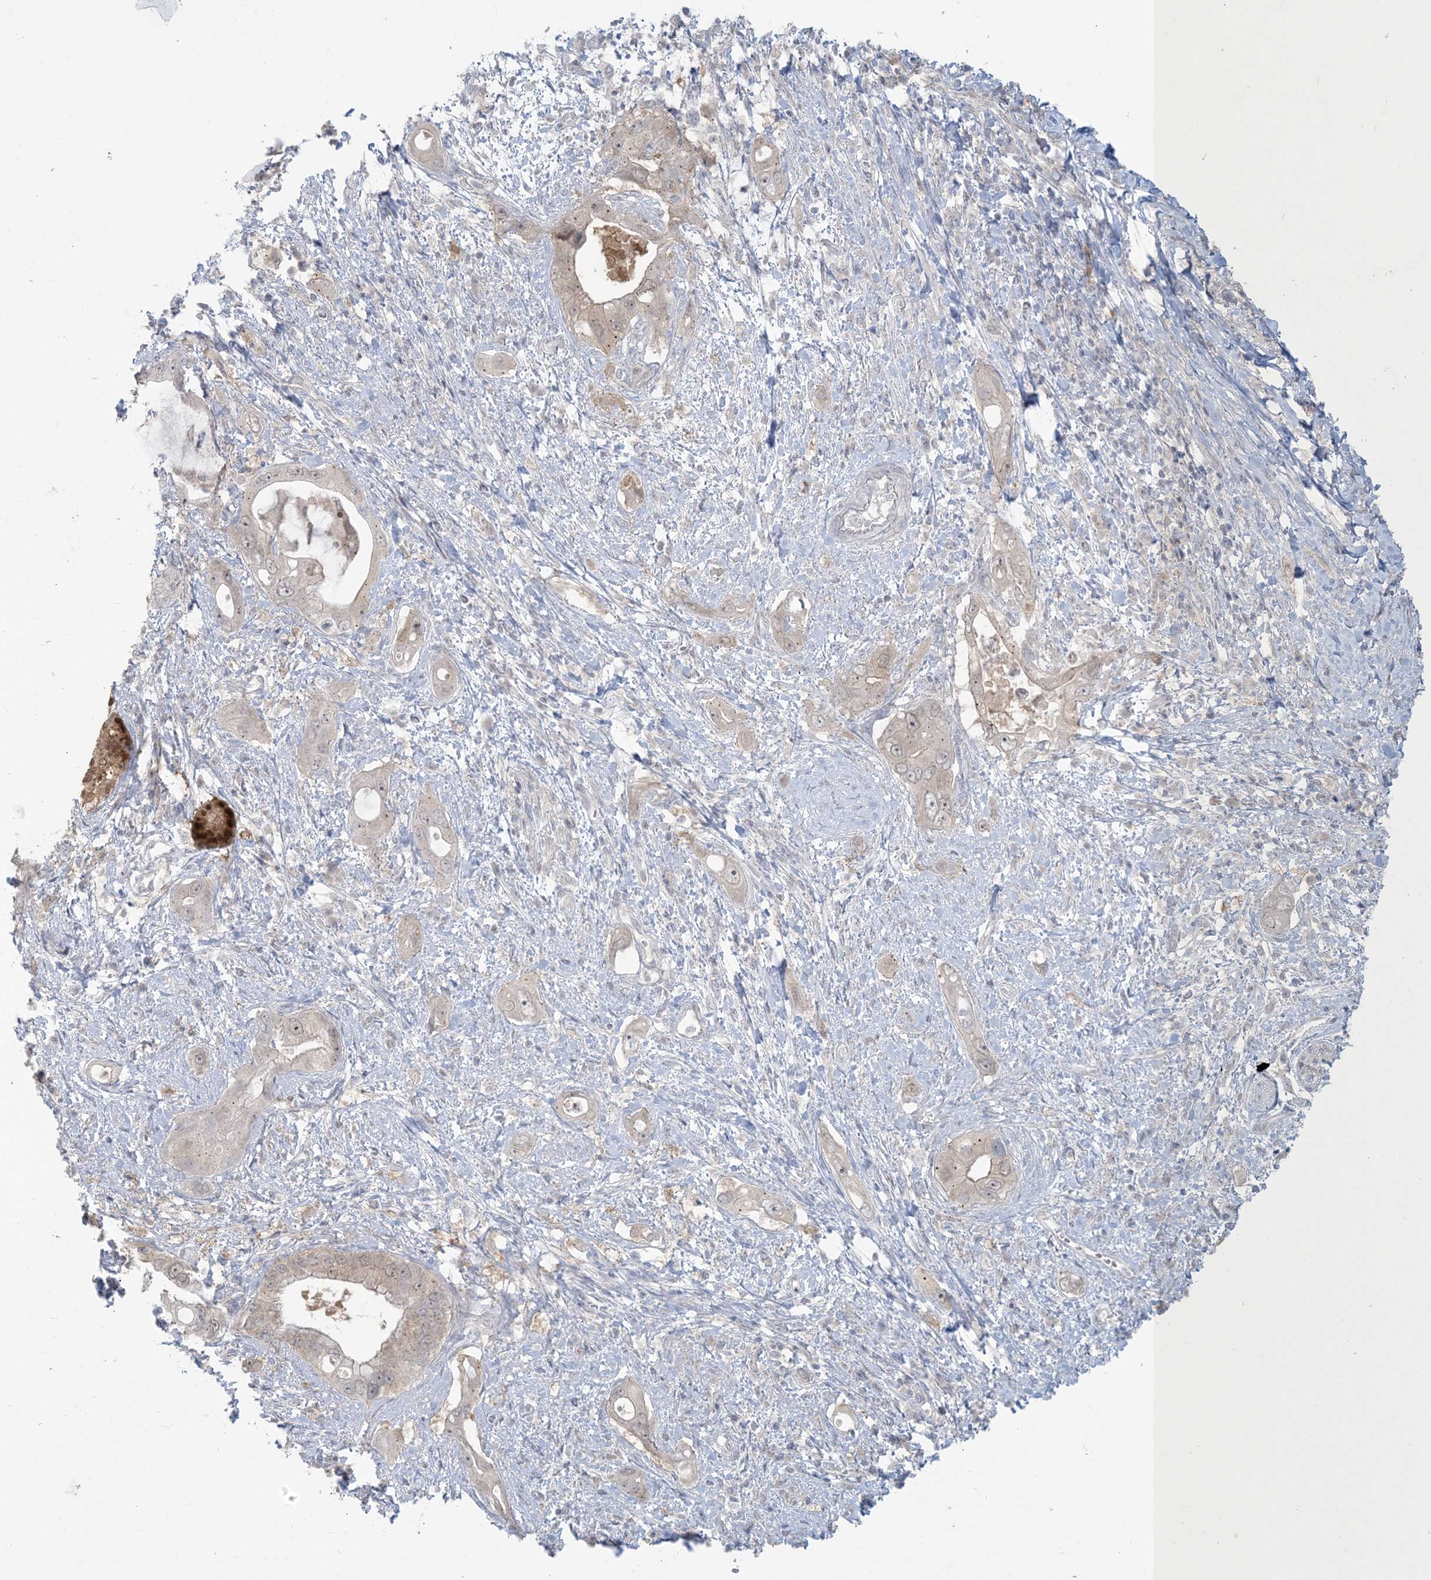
{"staining": {"intensity": "weak", "quantity": "<25%", "location": "nuclear"}, "tissue": "pancreatic cancer", "cell_type": "Tumor cells", "image_type": "cancer", "snomed": [{"axis": "morphology", "description": "Inflammation, NOS"}, {"axis": "morphology", "description": "Adenocarcinoma, NOS"}, {"axis": "topography", "description": "Pancreas"}], "caption": "This is an immunohistochemistry (IHC) micrograph of pancreatic cancer. There is no positivity in tumor cells.", "gene": "NRBP2", "patient": {"sex": "female", "age": 56}}